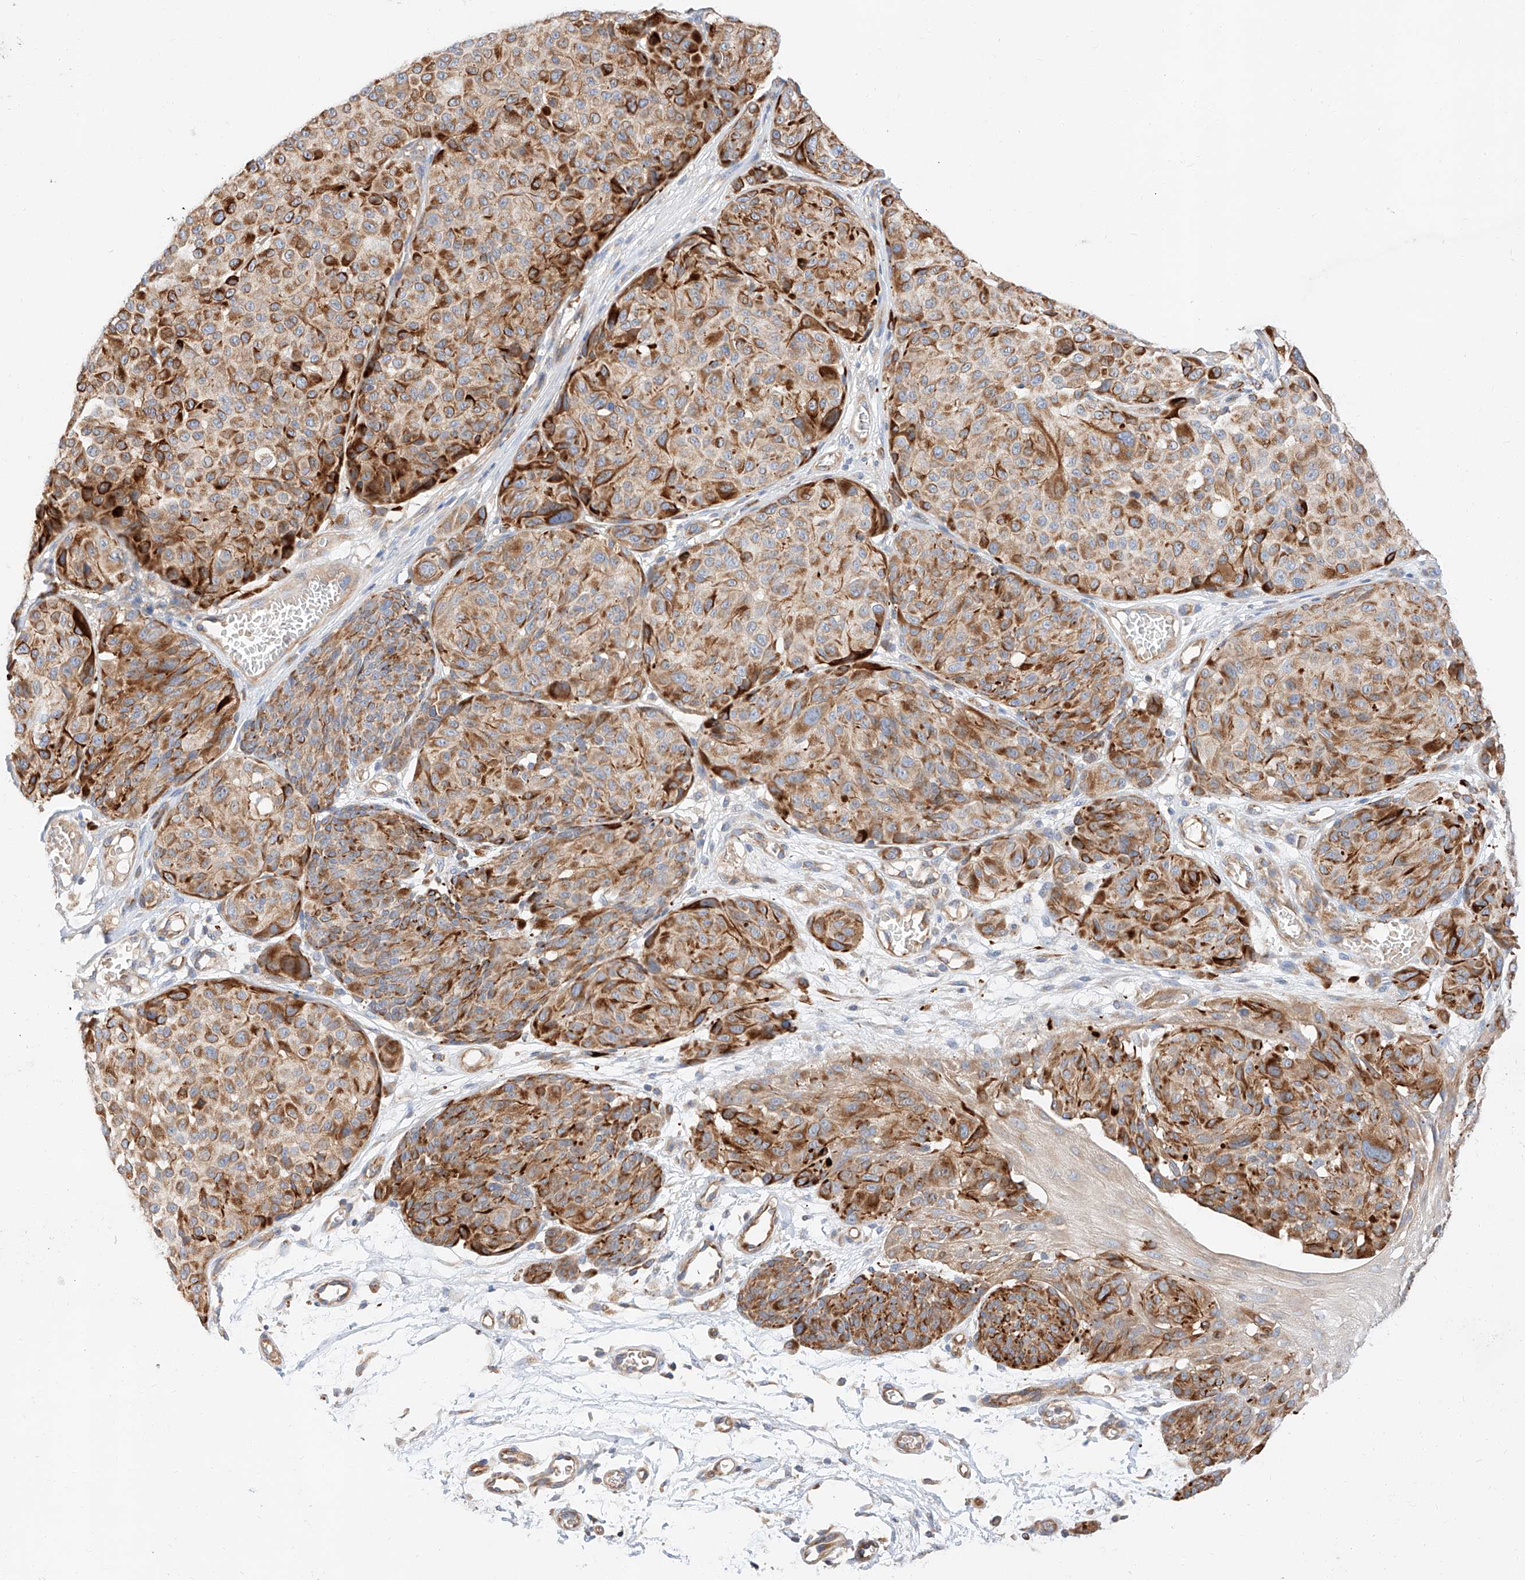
{"staining": {"intensity": "moderate", "quantity": ">75%", "location": "cytoplasmic/membranous"}, "tissue": "melanoma", "cell_type": "Tumor cells", "image_type": "cancer", "snomed": [{"axis": "morphology", "description": "Malignant melanoma, NOS"}, {"axis": "topography", "description": "Skin"}], "caption": "Protein staining of malignant melanoma tissue displays moderate cytoplasmic/membranous positivity in about >75% of tumor cells.", "gene": "GLMN", "patient": {"sex": "male", "age": 83}}